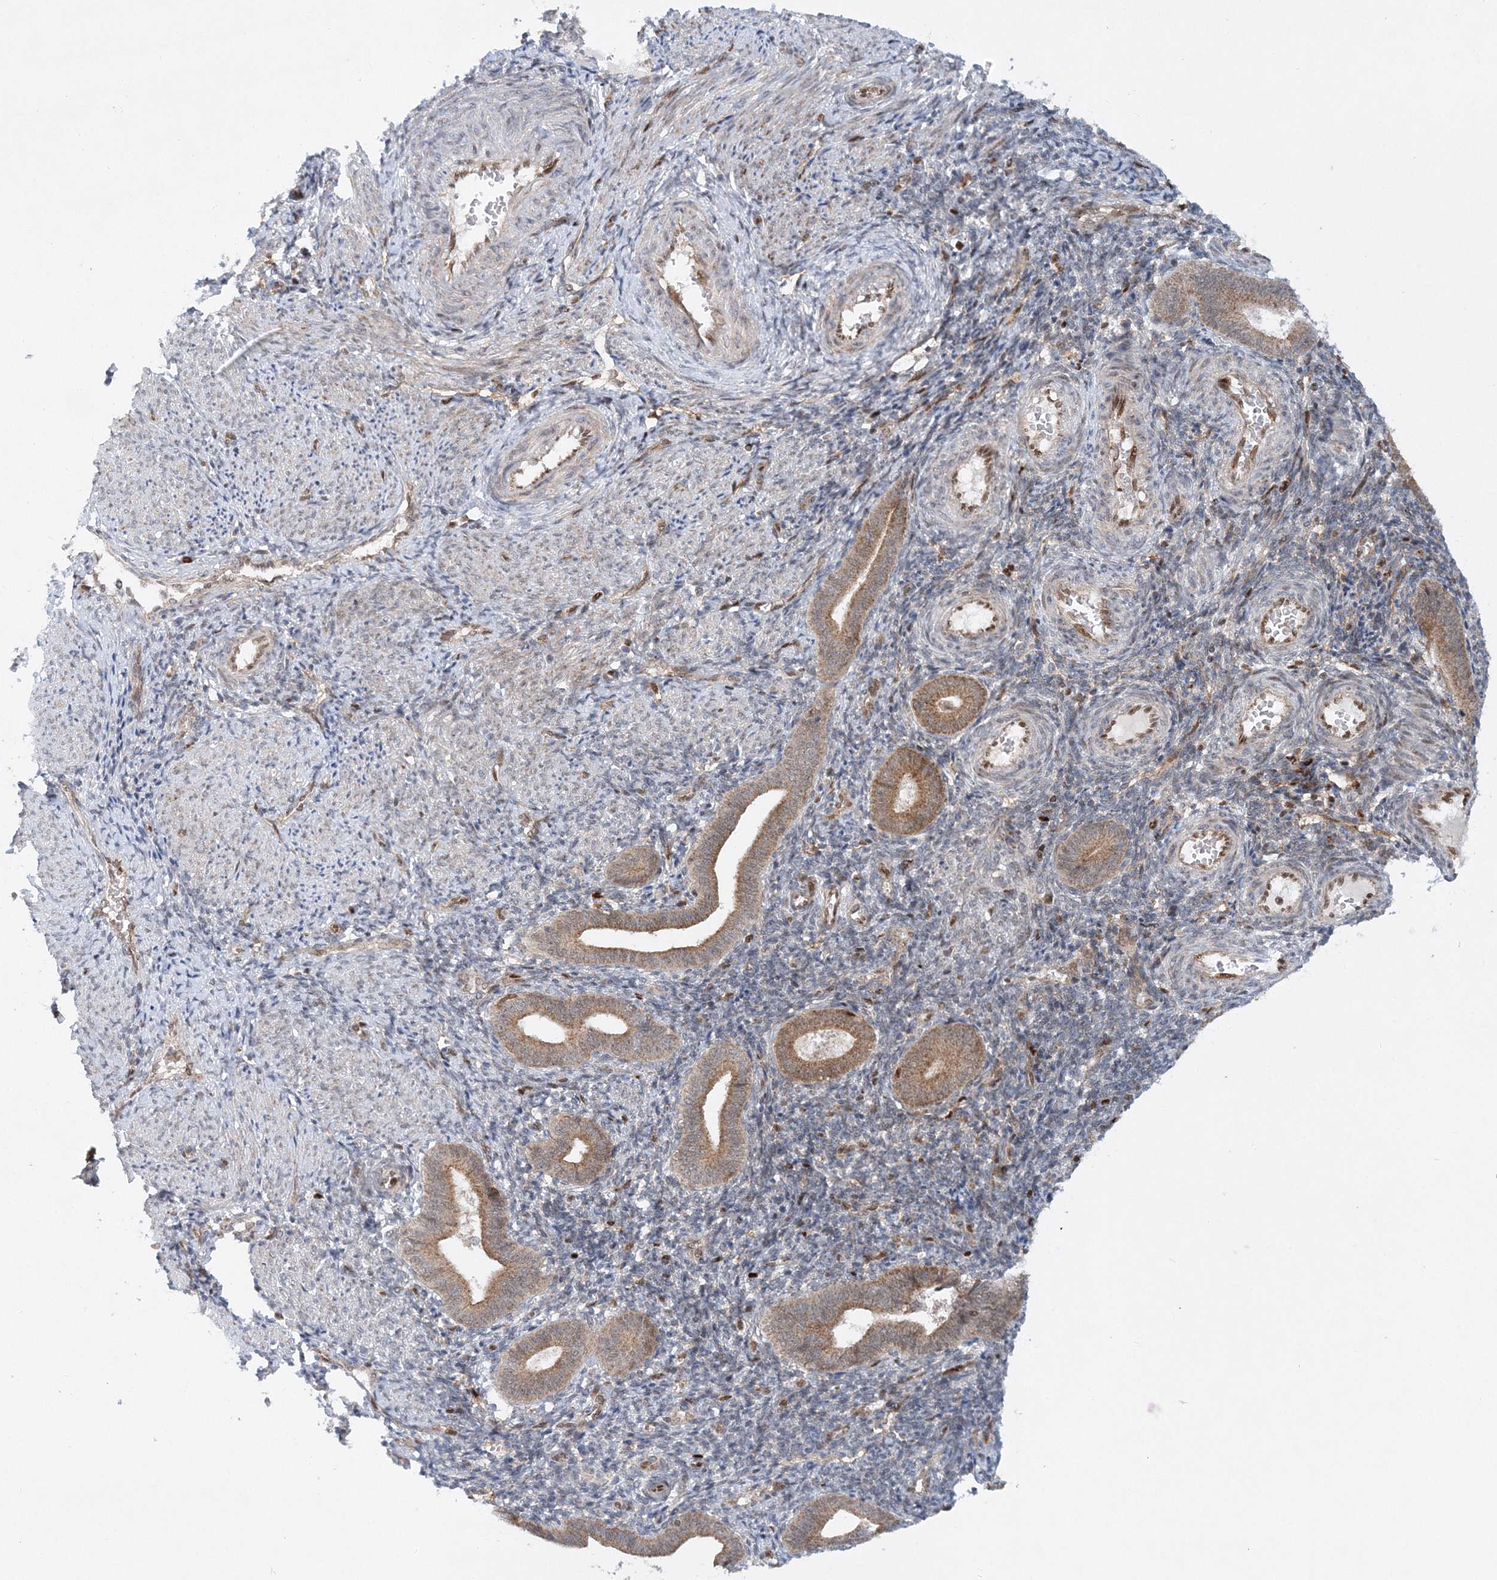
{"staining": {"intensity": "negative", "quantity": "none", "location": "none"}, "tissue": "endometrium", "cell_type": "Cells in endometrial stroma", "image_type": "normal", "snomed": [{"axis": "morphology", "description": "Normal tissue, NOS"}, {"axis": "topography", "description": "Uterus"}, {"axis": "topography", "description": "Endometrium"}], "caption": "Cells in endometrial stroma show no significant positivity in unremarkable endometrium. Nuclei are stained in blue.", "gene": "RAB11FIP2", "patient": {"sex": "female", "age": 33}}